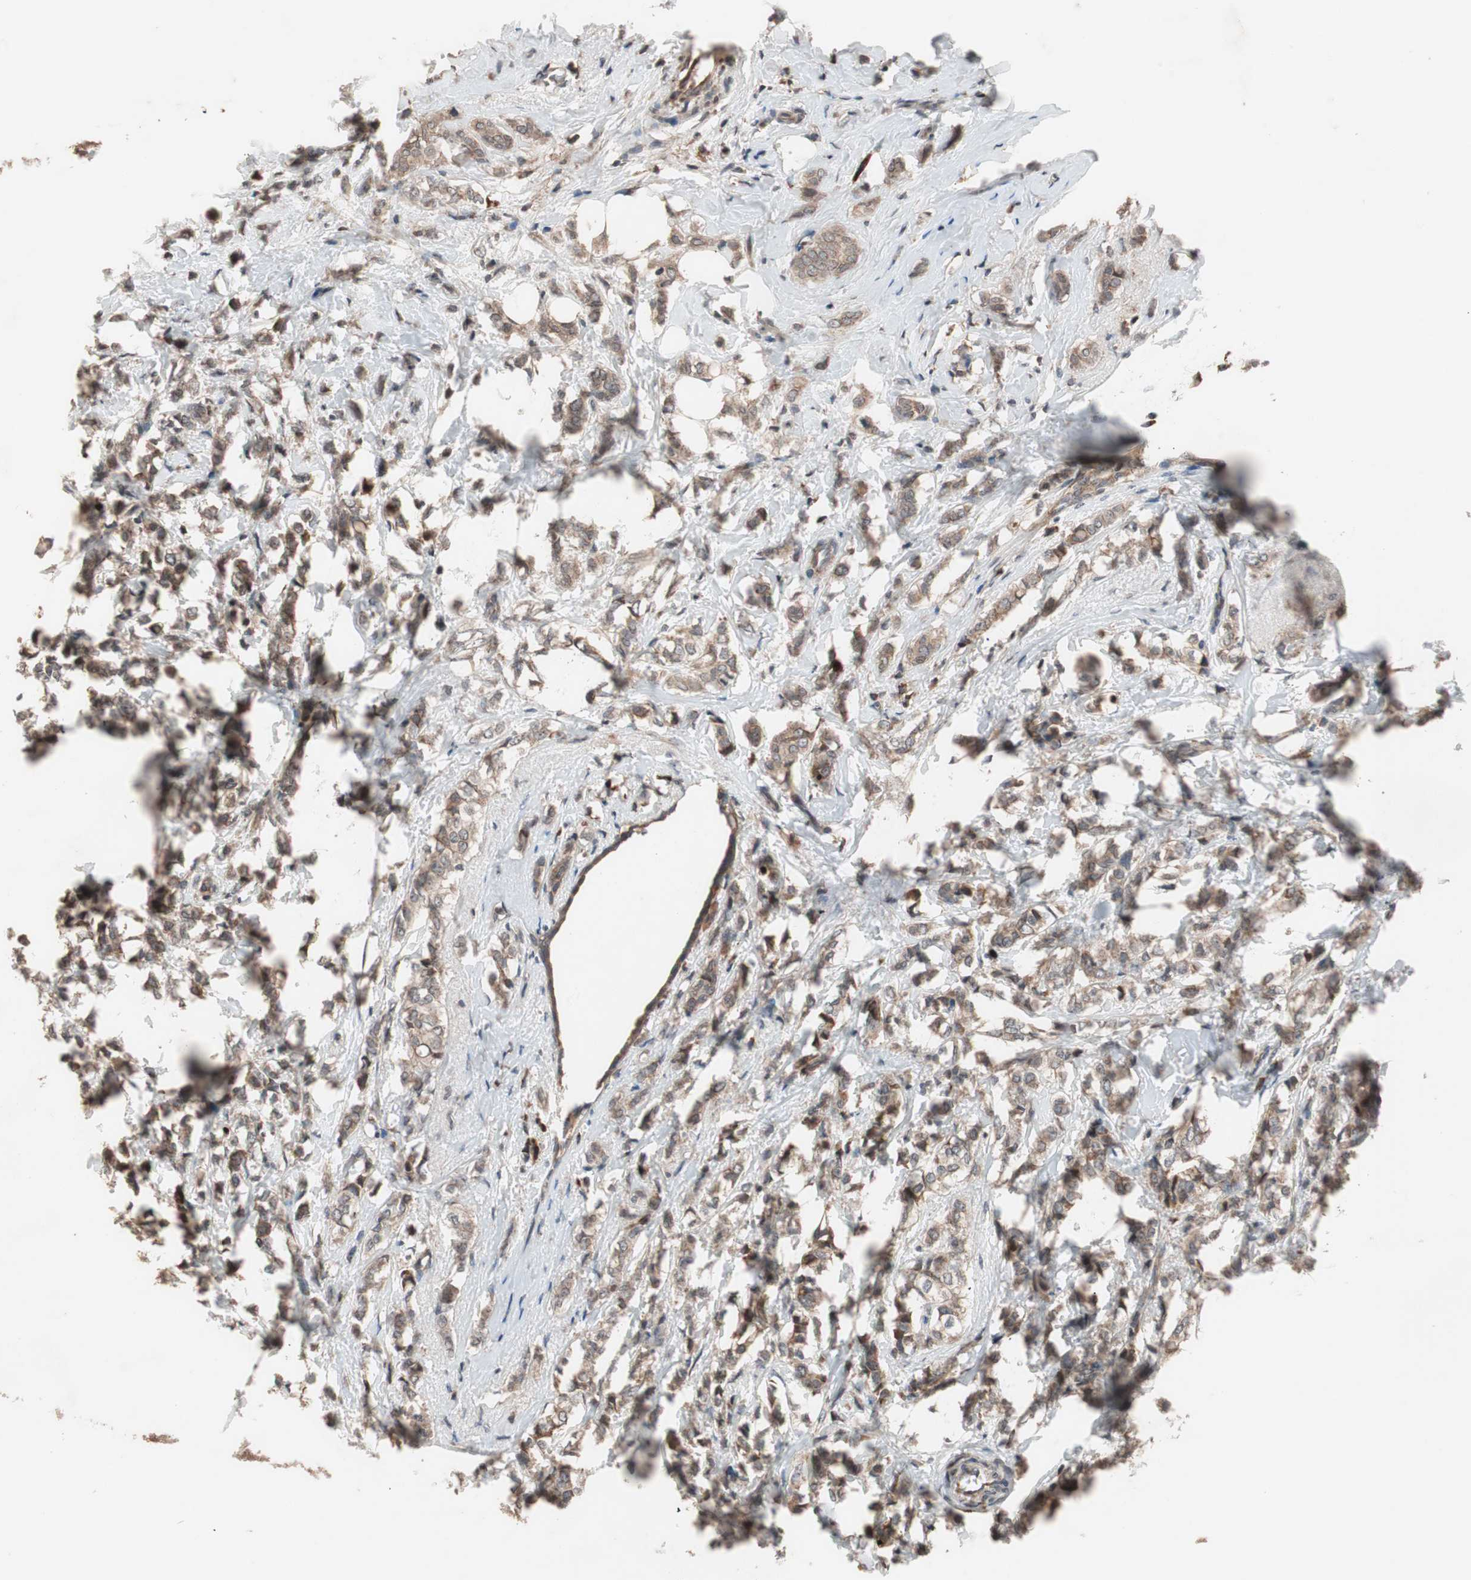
{"staining": {"intensity": "moderate", "quantity": ">75%", "location": "cytoplasmic/membranous"}, "tissue": "breast cancer", "cell_type": "Tumor cells", "image_type": "cancer", "snomed": [{"axis": "morphology", "description": "Lobular carcinoma"}, {"axis": "topography", "description": "Breast"}], "caption": "Immunohistochemistry (IHC) histopathology image of neoplastic tissue: breast cancer (lobular carcinoma) stained using IHC shows medium levels of moderate protein expression localized specifically in the cytoplasmic/membranous of tumor cells, appearing as a cytoplasmic/membranous brown color.", "gene": "NF2", "patient": {"sex": "female", "age": 60}}